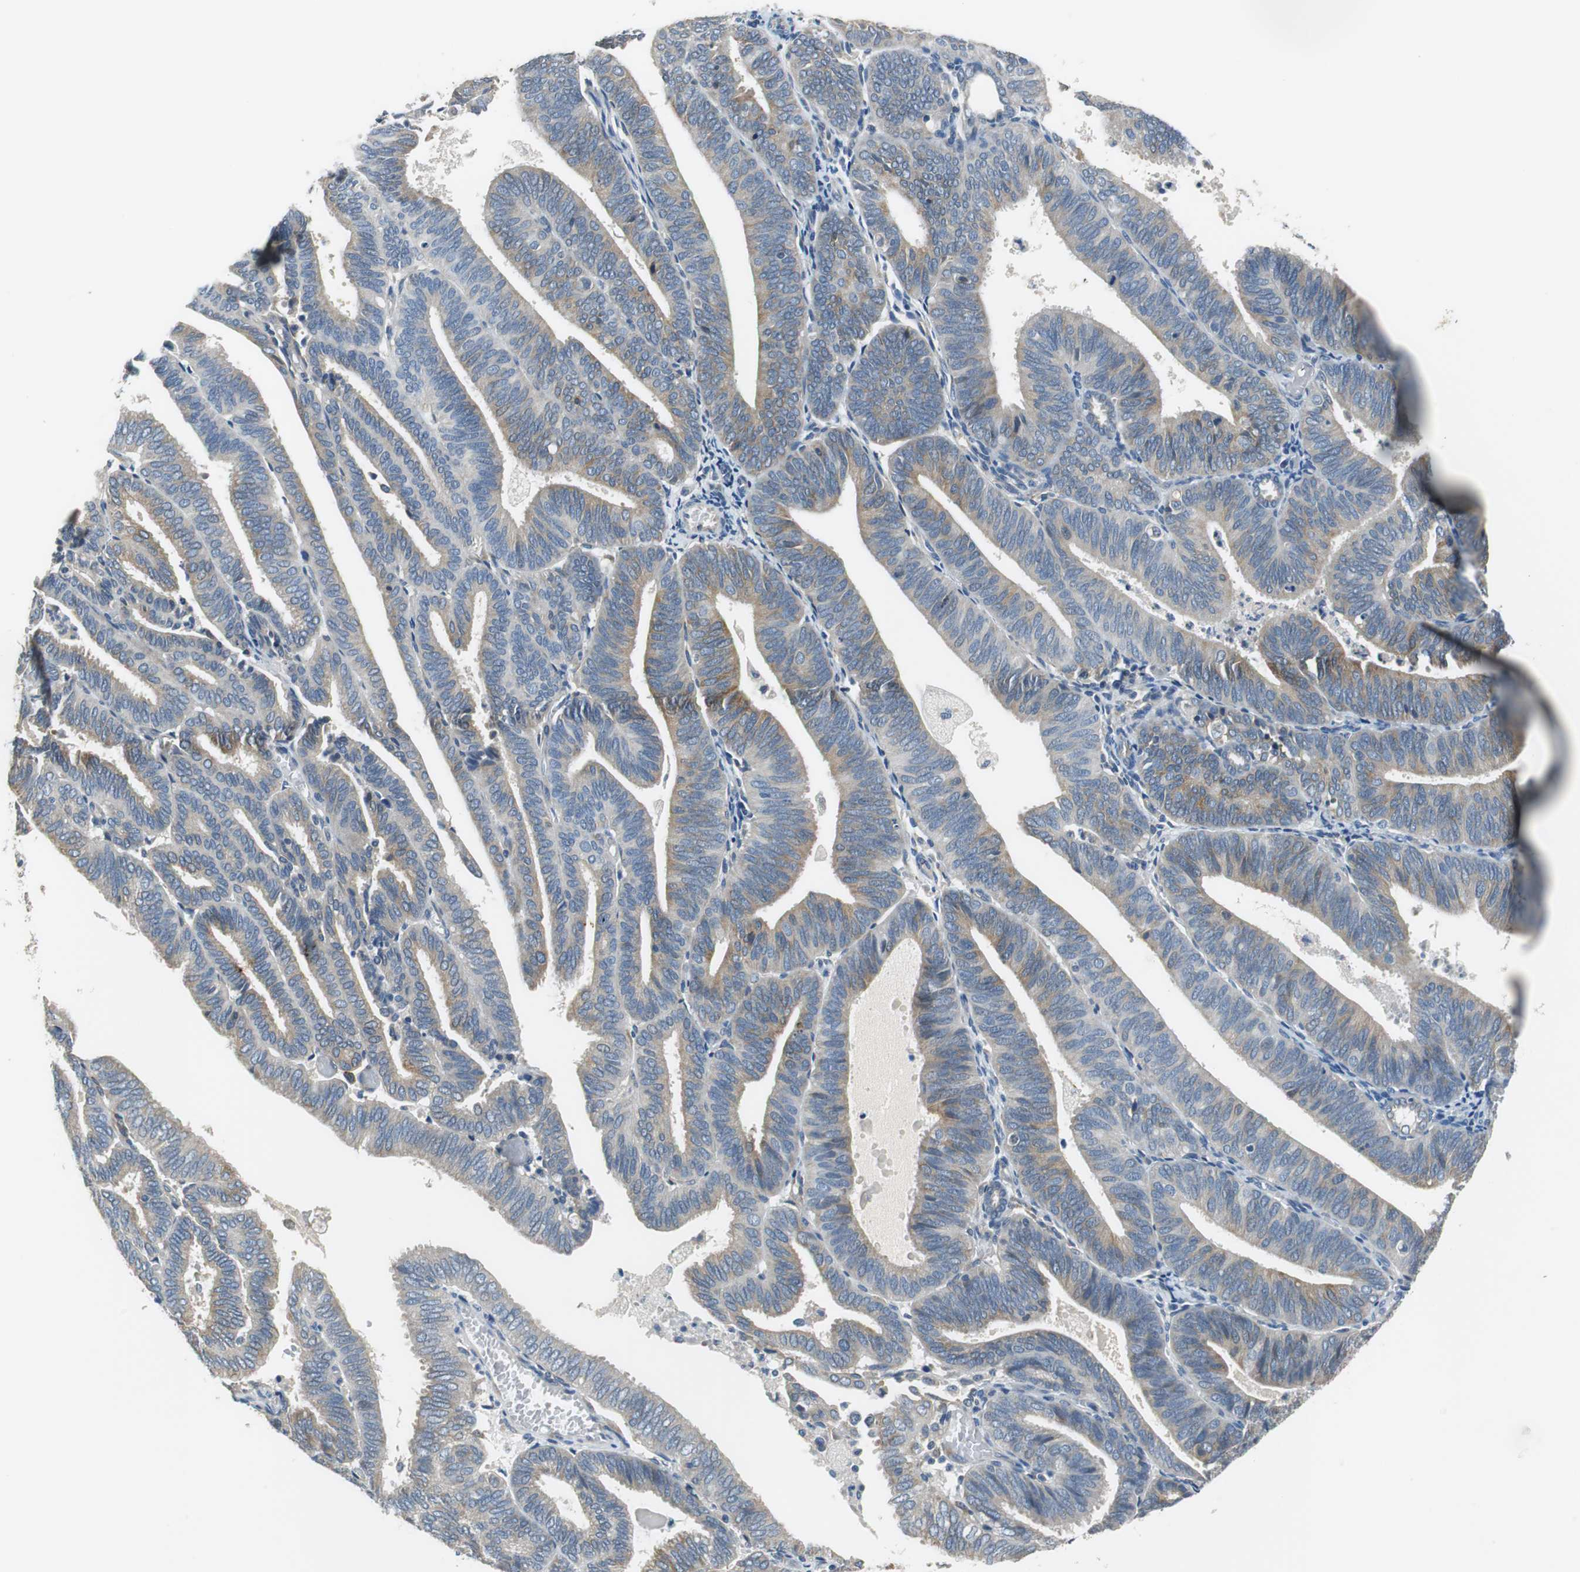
{"staining": {"intensity": "weak", "quantity": "25%-75%", "location": "cytoplasmic/membranous"}, "tissue": "endometrial cancer", "cell_type": "Tumor cells", "image_type": "cancer", "snomed": [{"axis": "morphology", "description": "Adenocarcinoma, NOS"}, {"axis": "topography", "description": "Uterus"}], "caption": "Tumor cells exhibit weak cytoplasmic/membranous expression in about 25%-75% of cells in endometrial adenocarcinoma.", "gene": "FADS2", "patient": {"sex": "female", "age": 60}}